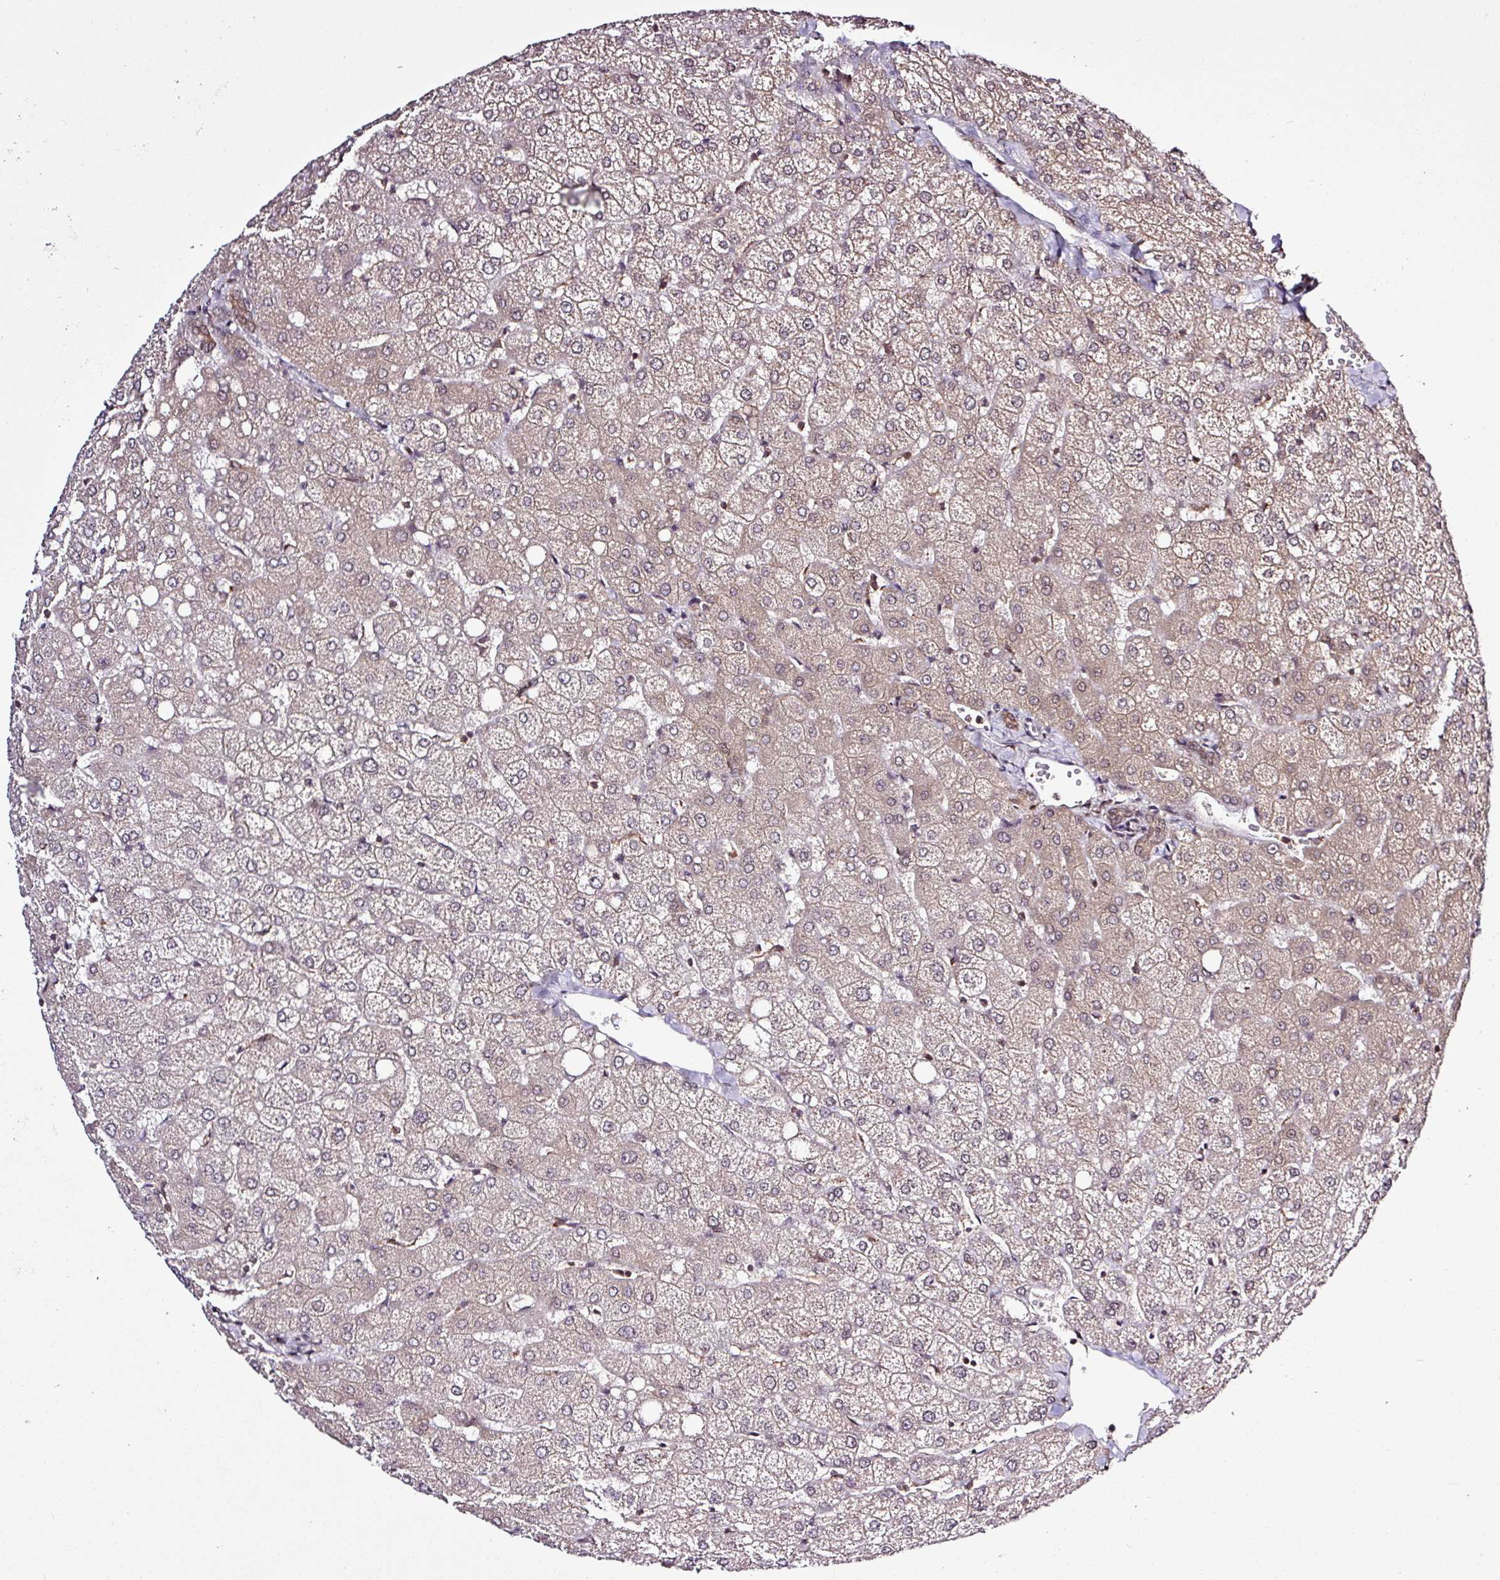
{"staining": {"intensity": "weak", "quantity": "25%-75%", "location": "cytoplasmic/membranous,nuclear"}, "tissue": "liver", "cell_type": "Cholangiocytes", "image_type": "normal", "snomed": [{"axis": "morphology", "description": "Normal tissue, NOS"}, {"axis": "topography", "description": "Liver"}], "caption": "DAB immunohistochemical staining of benign human liver exhibits weak cytoplasmic/membranous,nuclear protein expression in approximately 25%-75% of cholangiocytes.", "gene": "ITPKC", "patient": {"sex": "female", "age": 54}}